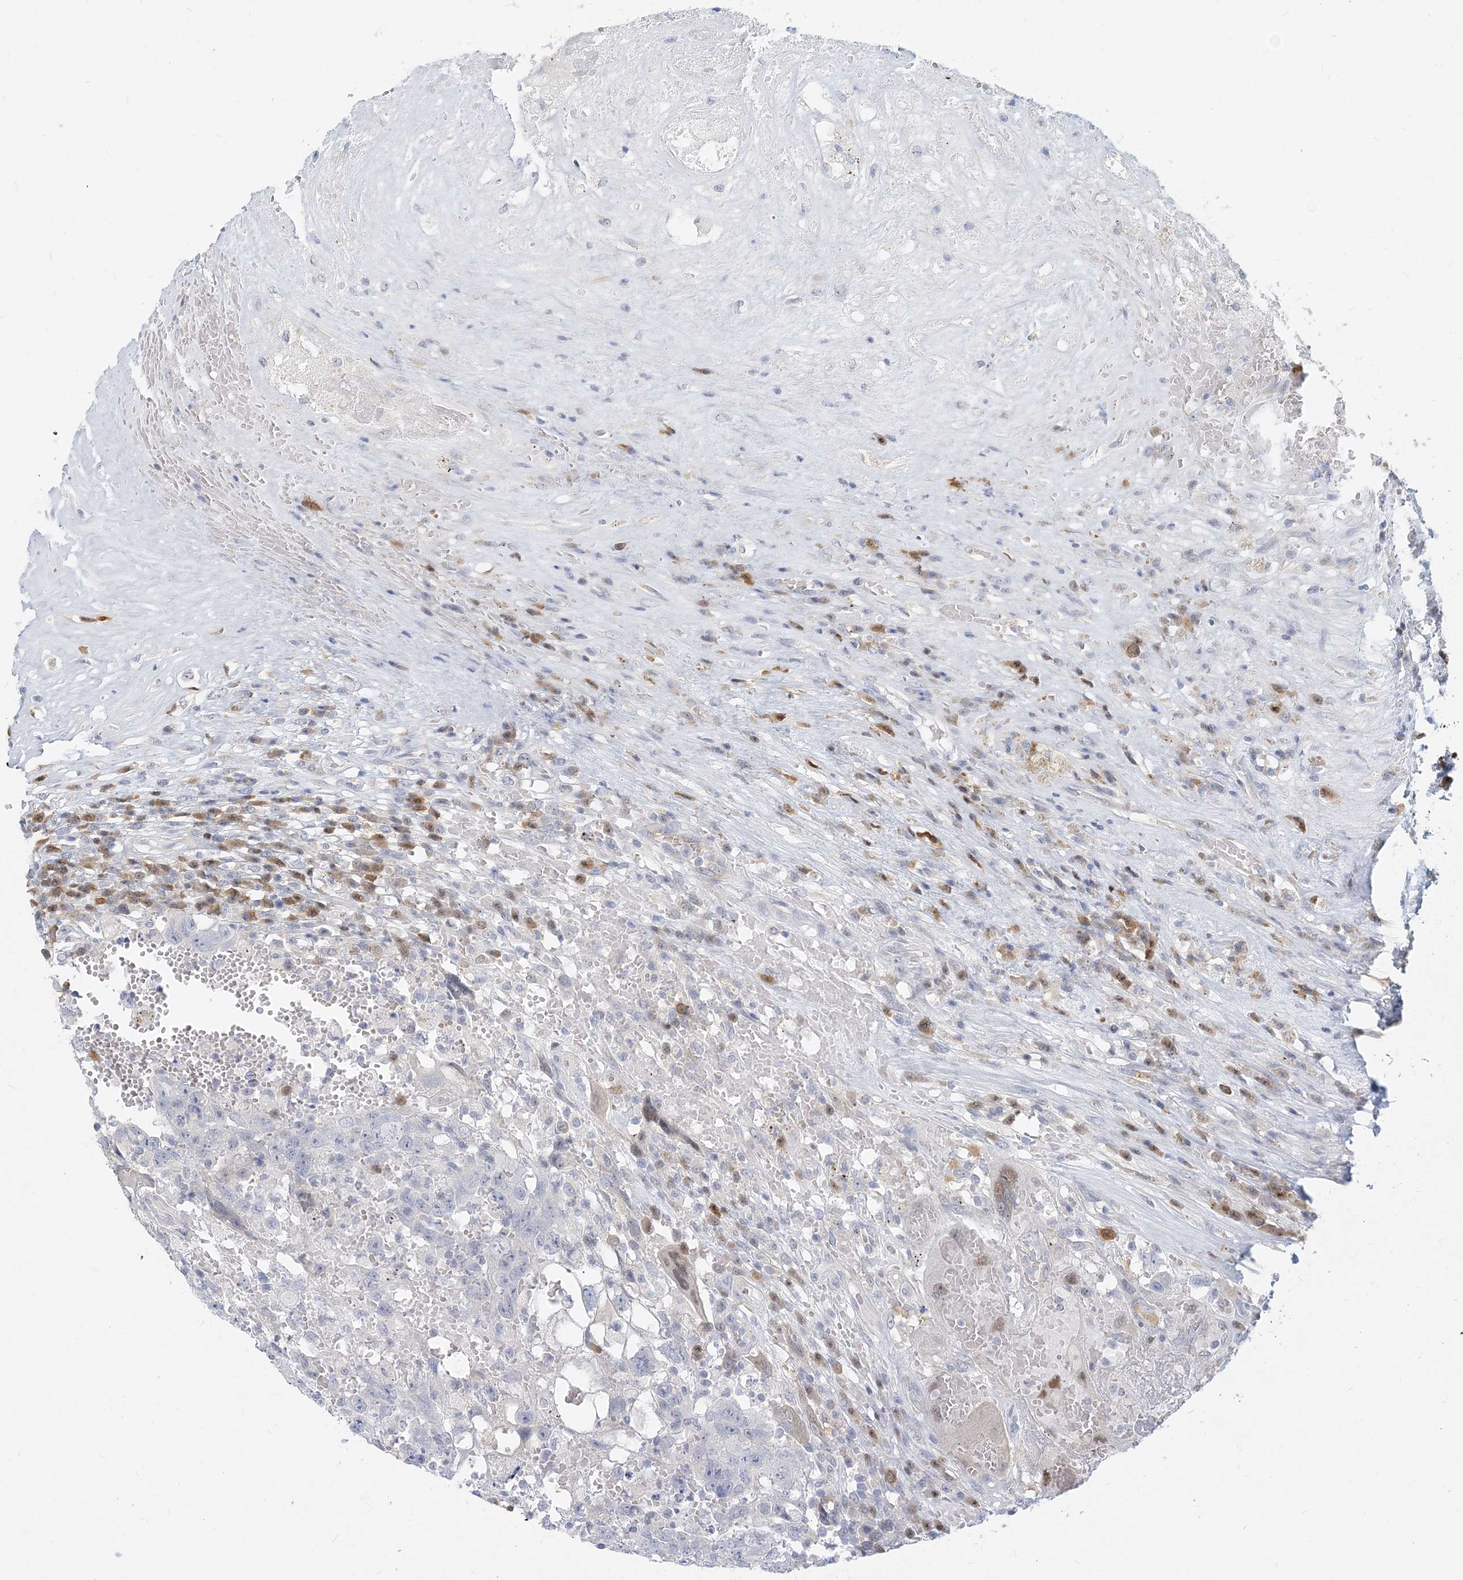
{"staining": {"intensity": "negative", "quantity": "none", "location": "none"}, "tissue": "testis cancer", "cell_type": "Tumor cells", "image_type": "cancer", "snomed": [{"axis": "morphology", "description": "Carcinoma, Embryonal, NOS"}, {"axis": "topography", "description": "Testis"}], "caption": "This is an immunohistochemistry (IHC) photomicrograph of testis embryonal carcinoma. There is no staining in tumor cells.", "gene": "GMPPA", "patient": {"sex": "male", "age": 26}}